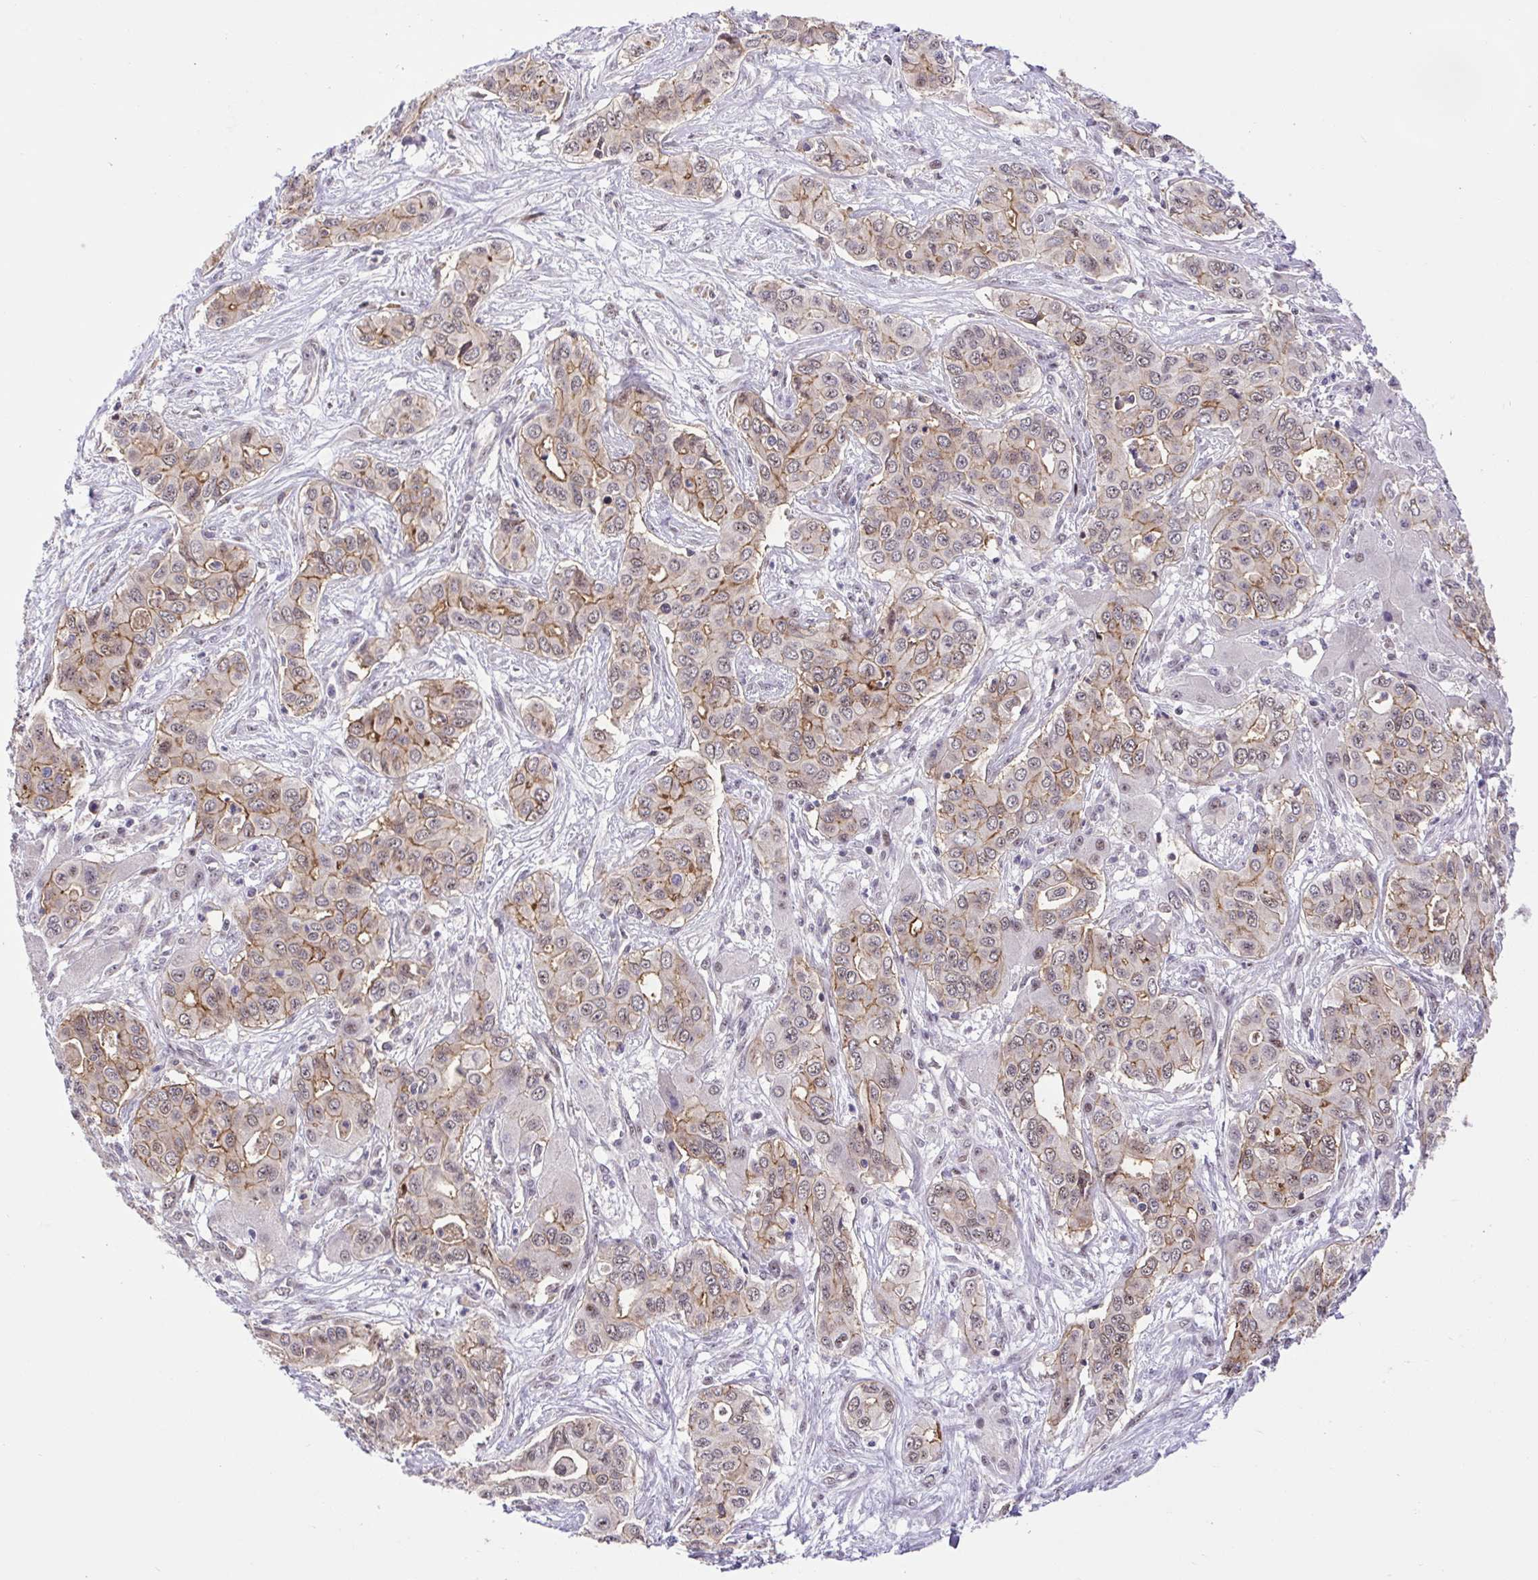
{"staining": {"intensity": "moderate", "quantity": "25%-75%", "location": "cytoplasmic/membranous,nuclear"}, "tissue": "liver cancer", "cell_type": "Tumor cells", "image_type": "cancer", "snomed": [{"axis": "morphology", "description": "Cholangiocarcinoma"}, {"axis": "topography", "description": "Liver"}], "caption": "Protein expression analysis of liver cancer demonstrates moderate cytoplasmic/membranous and nuclear expression in about 25%-75% of tumor cells.", "gene": "ERG", "patient": {"sex": "female", "age": 65}}